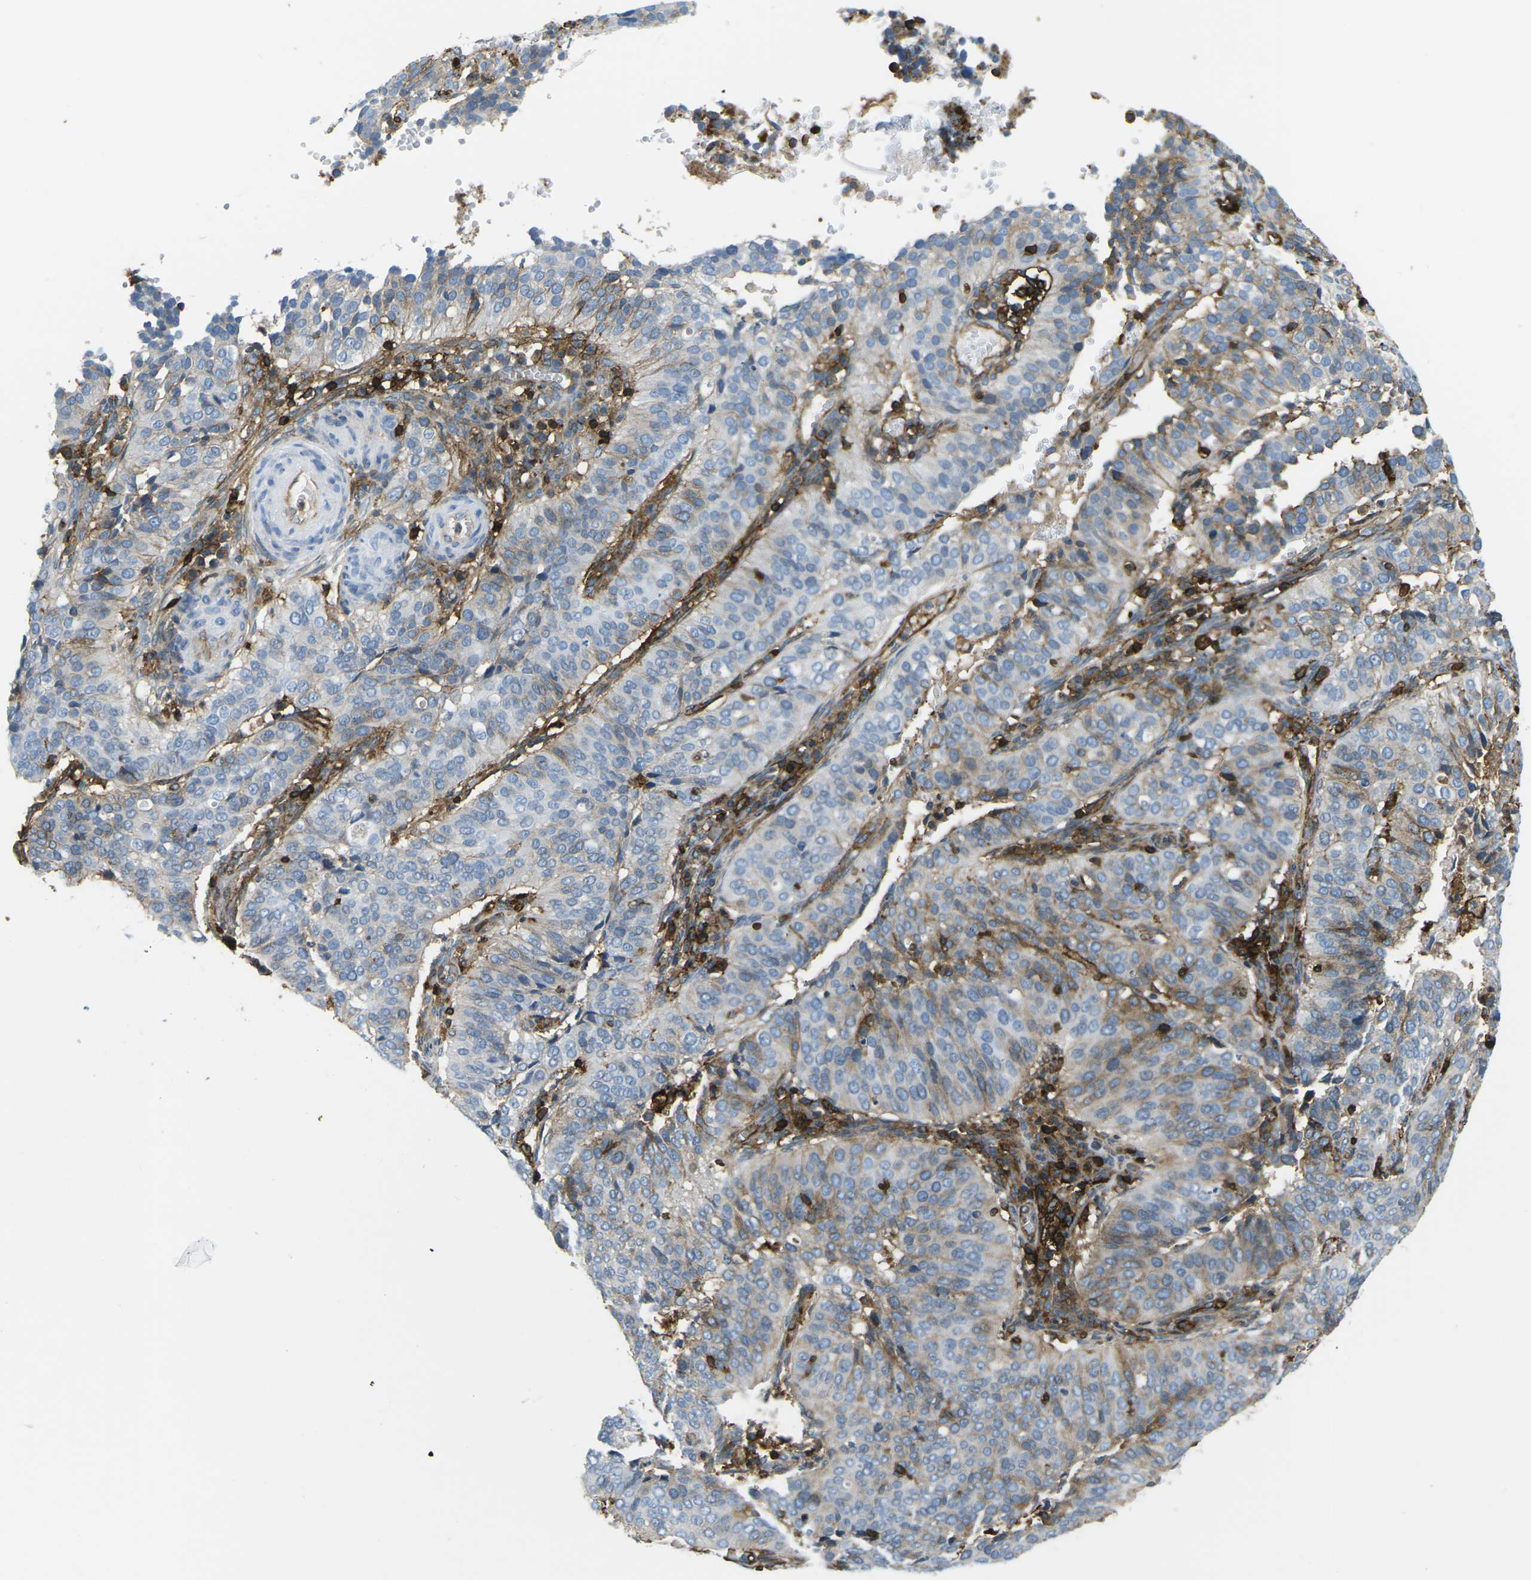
{"staining": {"intensity": "moderate", "quantity": "<25%", "location": "cytoplasmic/membranous"}, "tissue": "cervical cancer", "cell_type": "Tumor cells", "image_type": "cancer", "snomed": [{"axis": "morphology", "description": "Normal tissue, NOS"}, {"axis": "morphology", "description": "Squamous cell carcinoma, NOS"}, {"axis": "topography", "description": "Cervix"}], "caption": "Moderate cytoplasmic/membranous staining is appreciated in about <25% of tumor cells in cervical squamous cell carcinoma.", "gene": "HLA-B", "patient": {"sex": "female", "age": 39}}